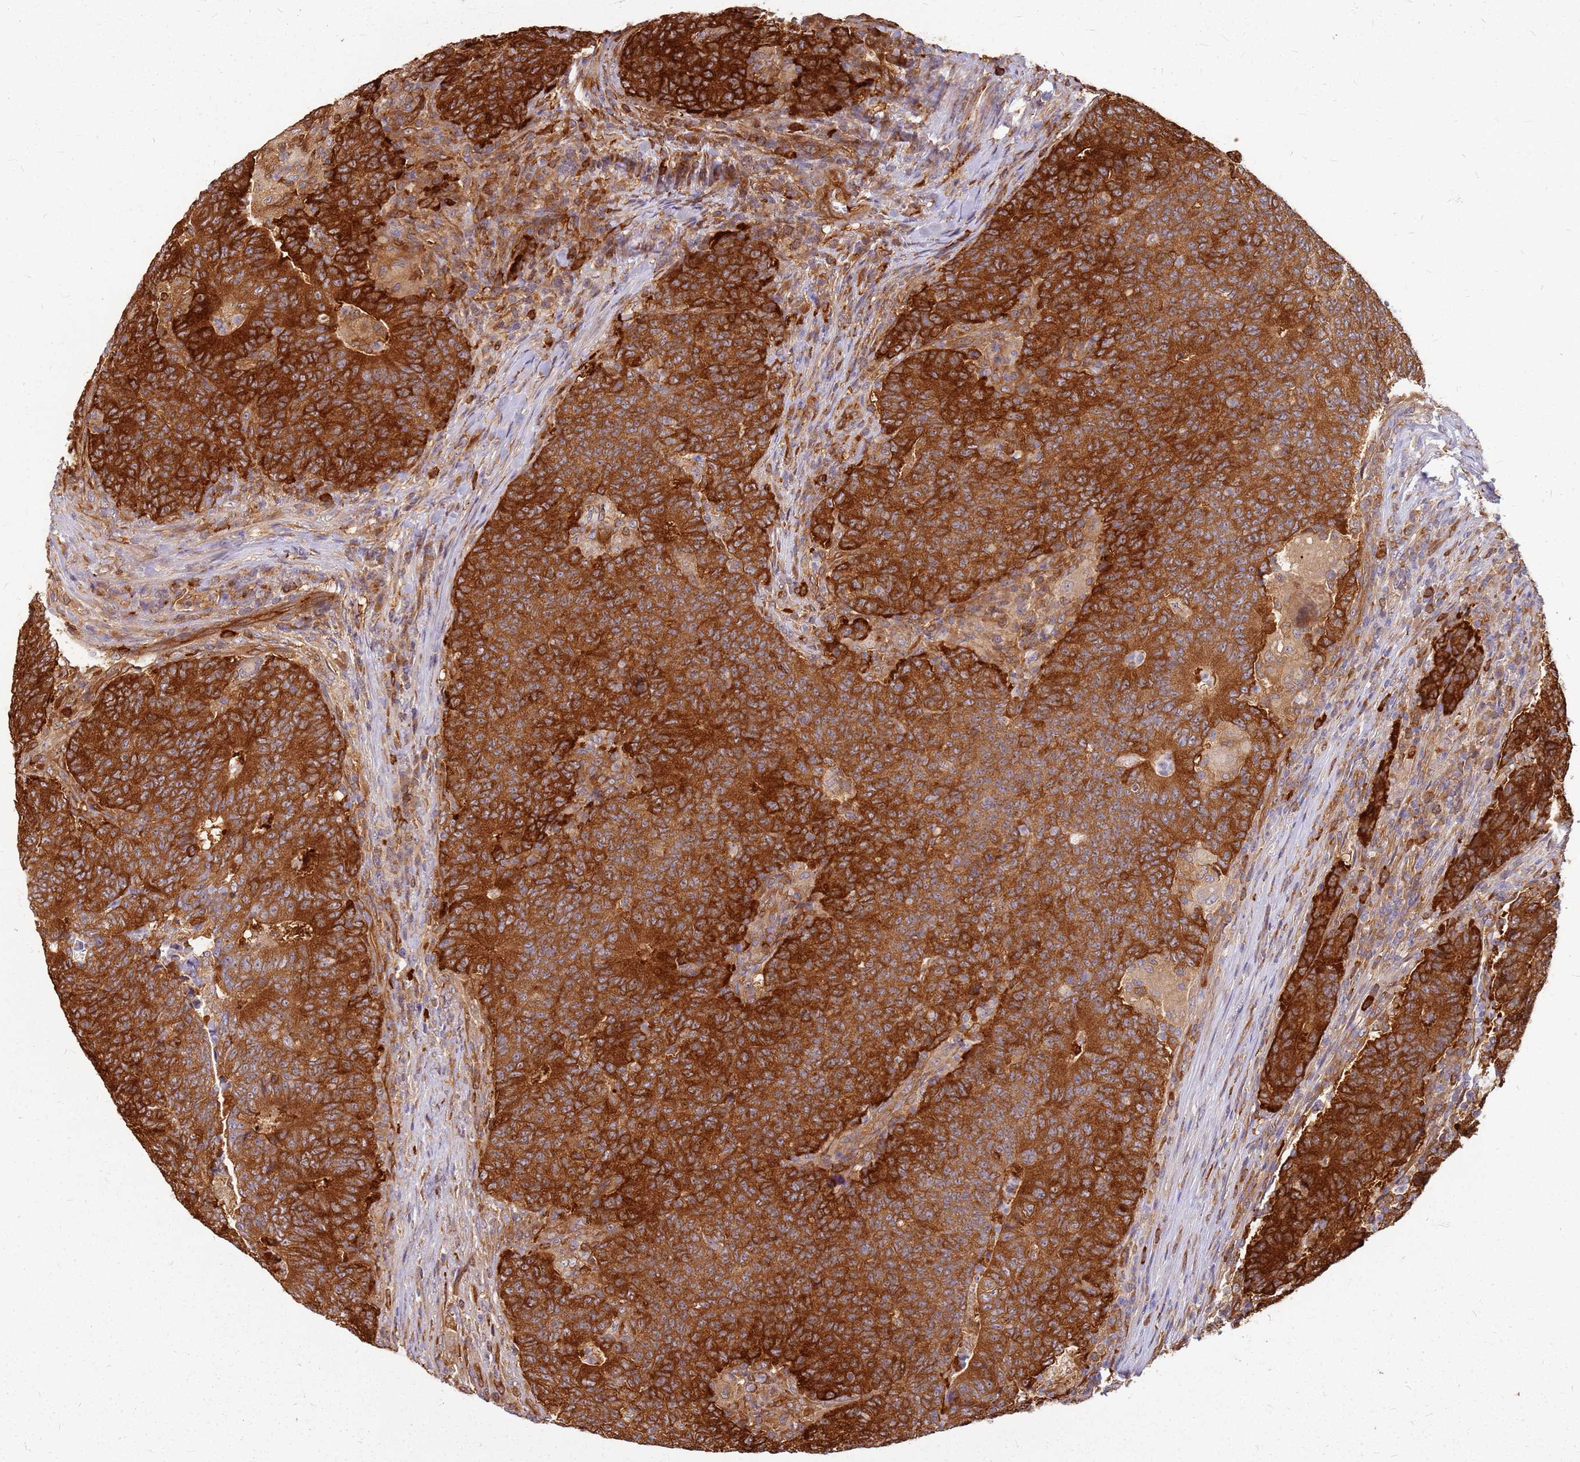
{"staining": {"intensity": "strong", "quantity": ">75%", "location": "cytoplasmic/membranous"}, "tissue": "colorectal cancer", "cell_type": "Tumor cells", "image_type": "cancer", "snomed": [{"axis": "morphology", "description": "Adenocarcinoma, NOS"}, {"axis": "topography", "description": "Colon"}], "caption": "Protein staining of colorectal cancer (adenocarcinoma) tissue demonstrates strong cytoplasmic/membranous expression in about >75% of tumor cells. Nuclei are stained in blue.", "gene": "HDX", "patient": {"sex": "female", "age": 75}}